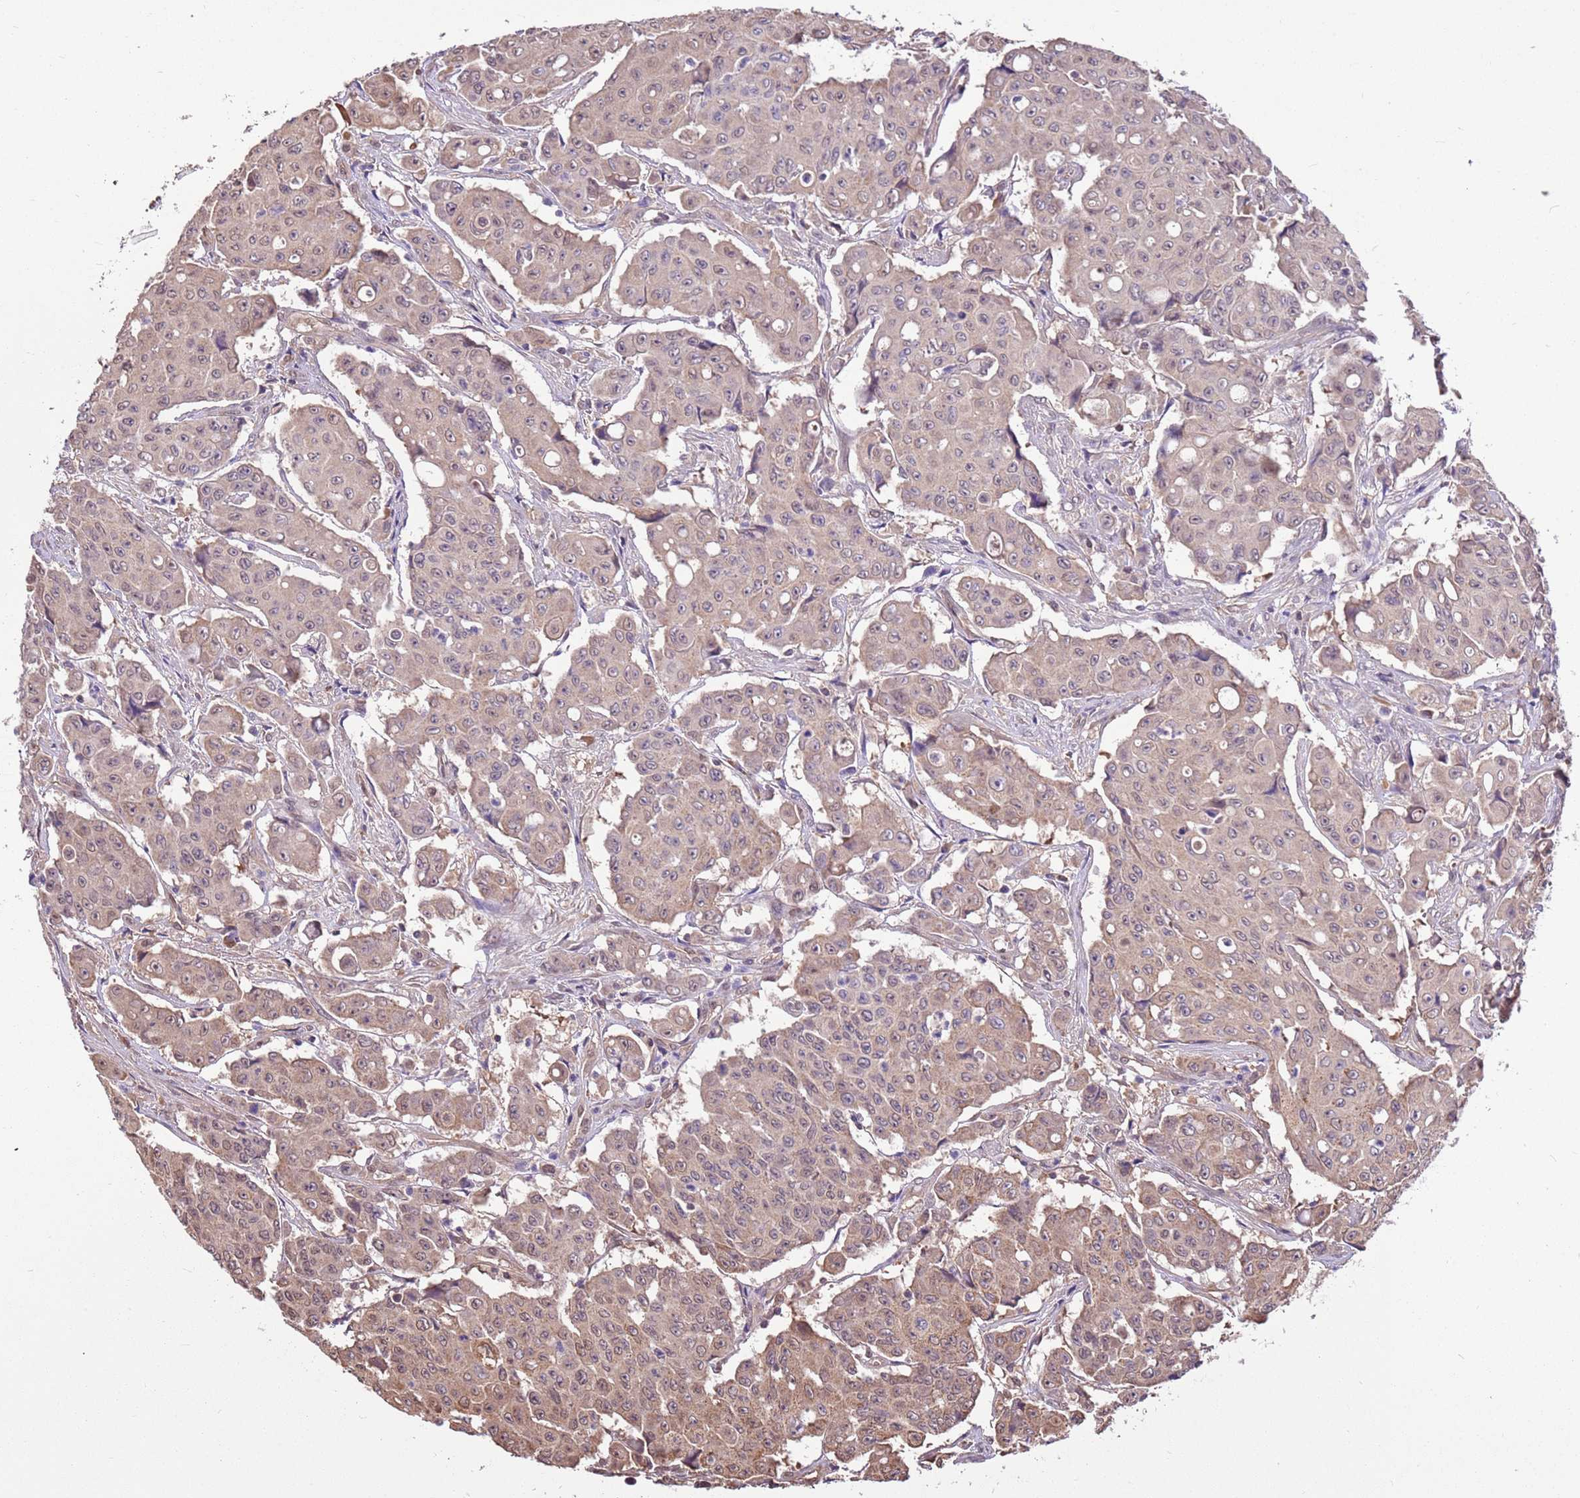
{"staining": {"intensity": "weak", "quantity": "25%-75%", "location": "cytoplasmic/membranous"}, "tissue": "colorectal cancer", "cell_type": "Tumor cells", "image_type": "cancer", "snomed": [{"axis": "morphology", "description": "Adenocarcinoma, NOS"}, {"axis": "topography", "description": "Colon"}], "caption": "Colorectal adenocarcinoma stained with a protein marker reveals weak staining in tumor cells.", "gene": "BBS5", "patient": {"sex": "male", "age": 51}}